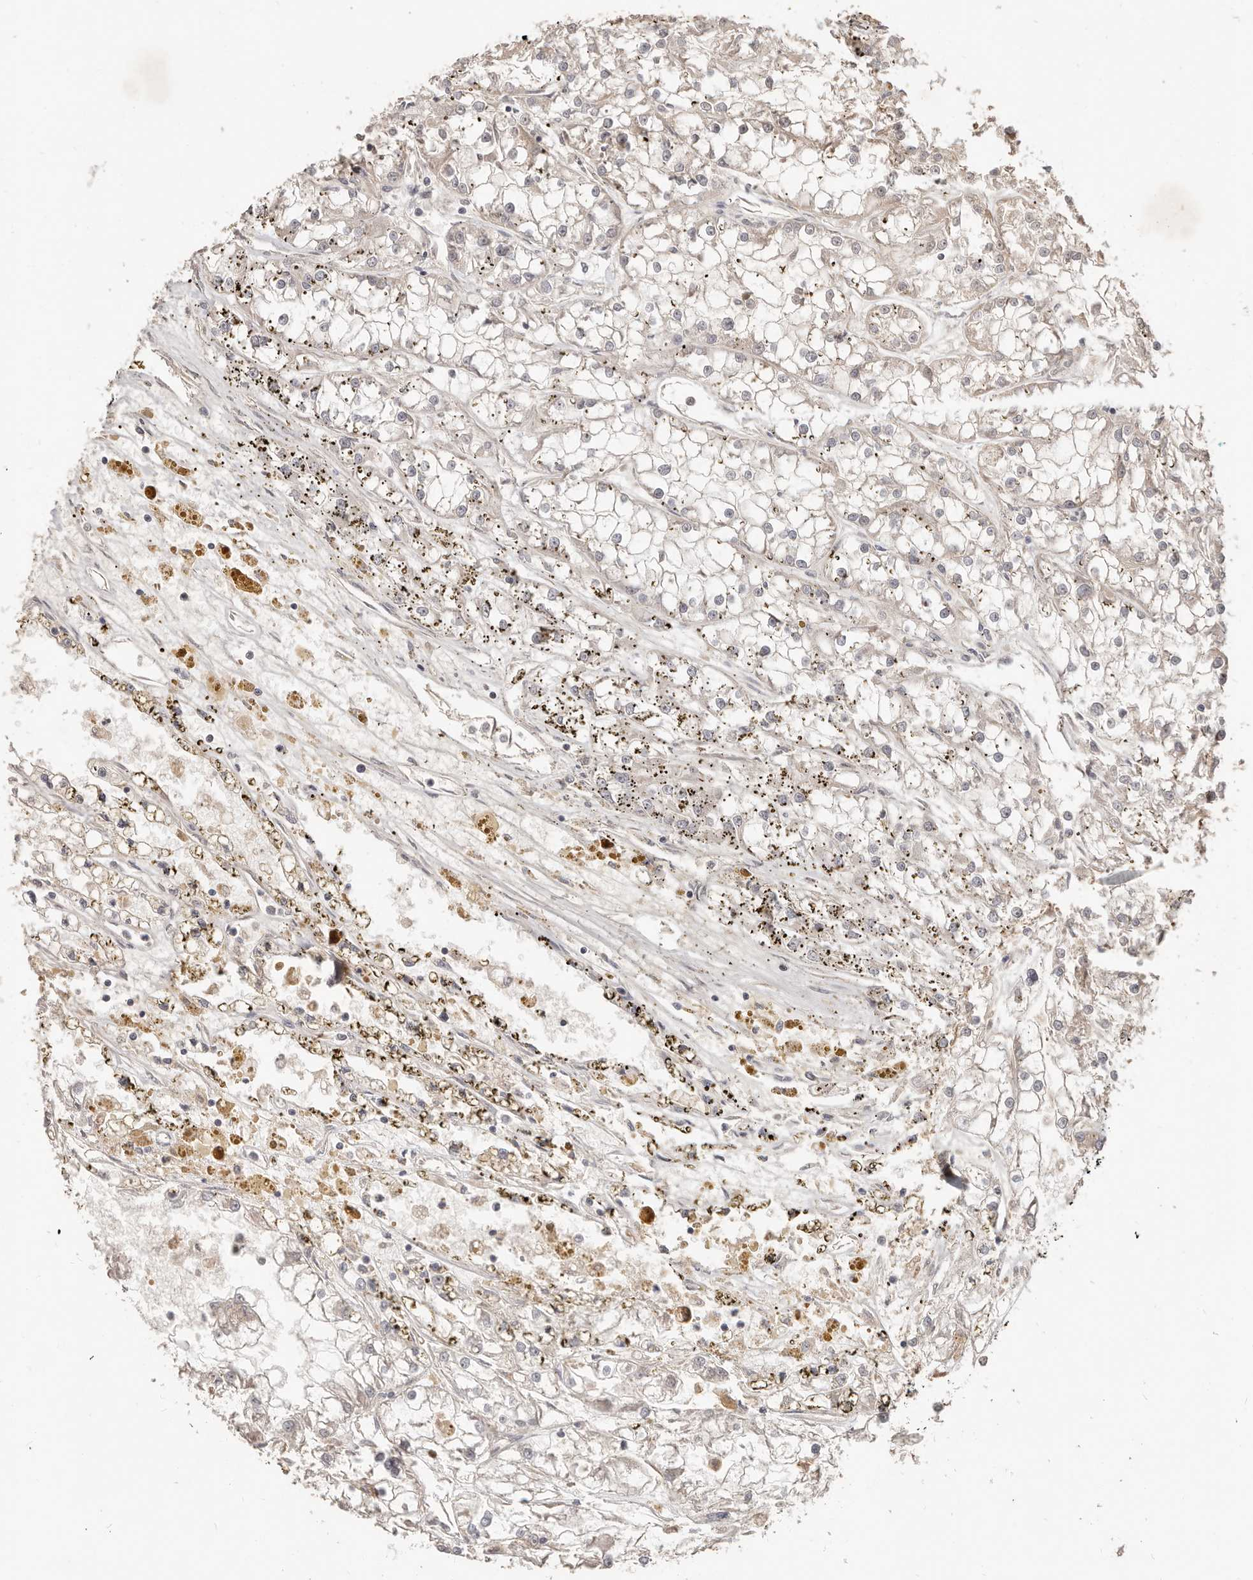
{"staining": {"intensity": "negative", "quantity": "none", "location": "none"}, "tissue": "renal cancer", "cell_type": "Tumor cells", "image_type": "cancer", "snomed": [{"axis": "morphology", "description": "Adenocarcinoma, NOS"}, {"axis": "topography", "description": "Kidney"}], "caption": "Immunohistochemical staining of human adenocarcinoma (renal) exhibits no significant staining in tumor cells.", "gene": "MTFR2", "patient": {"sex": "female", "age": 52}}